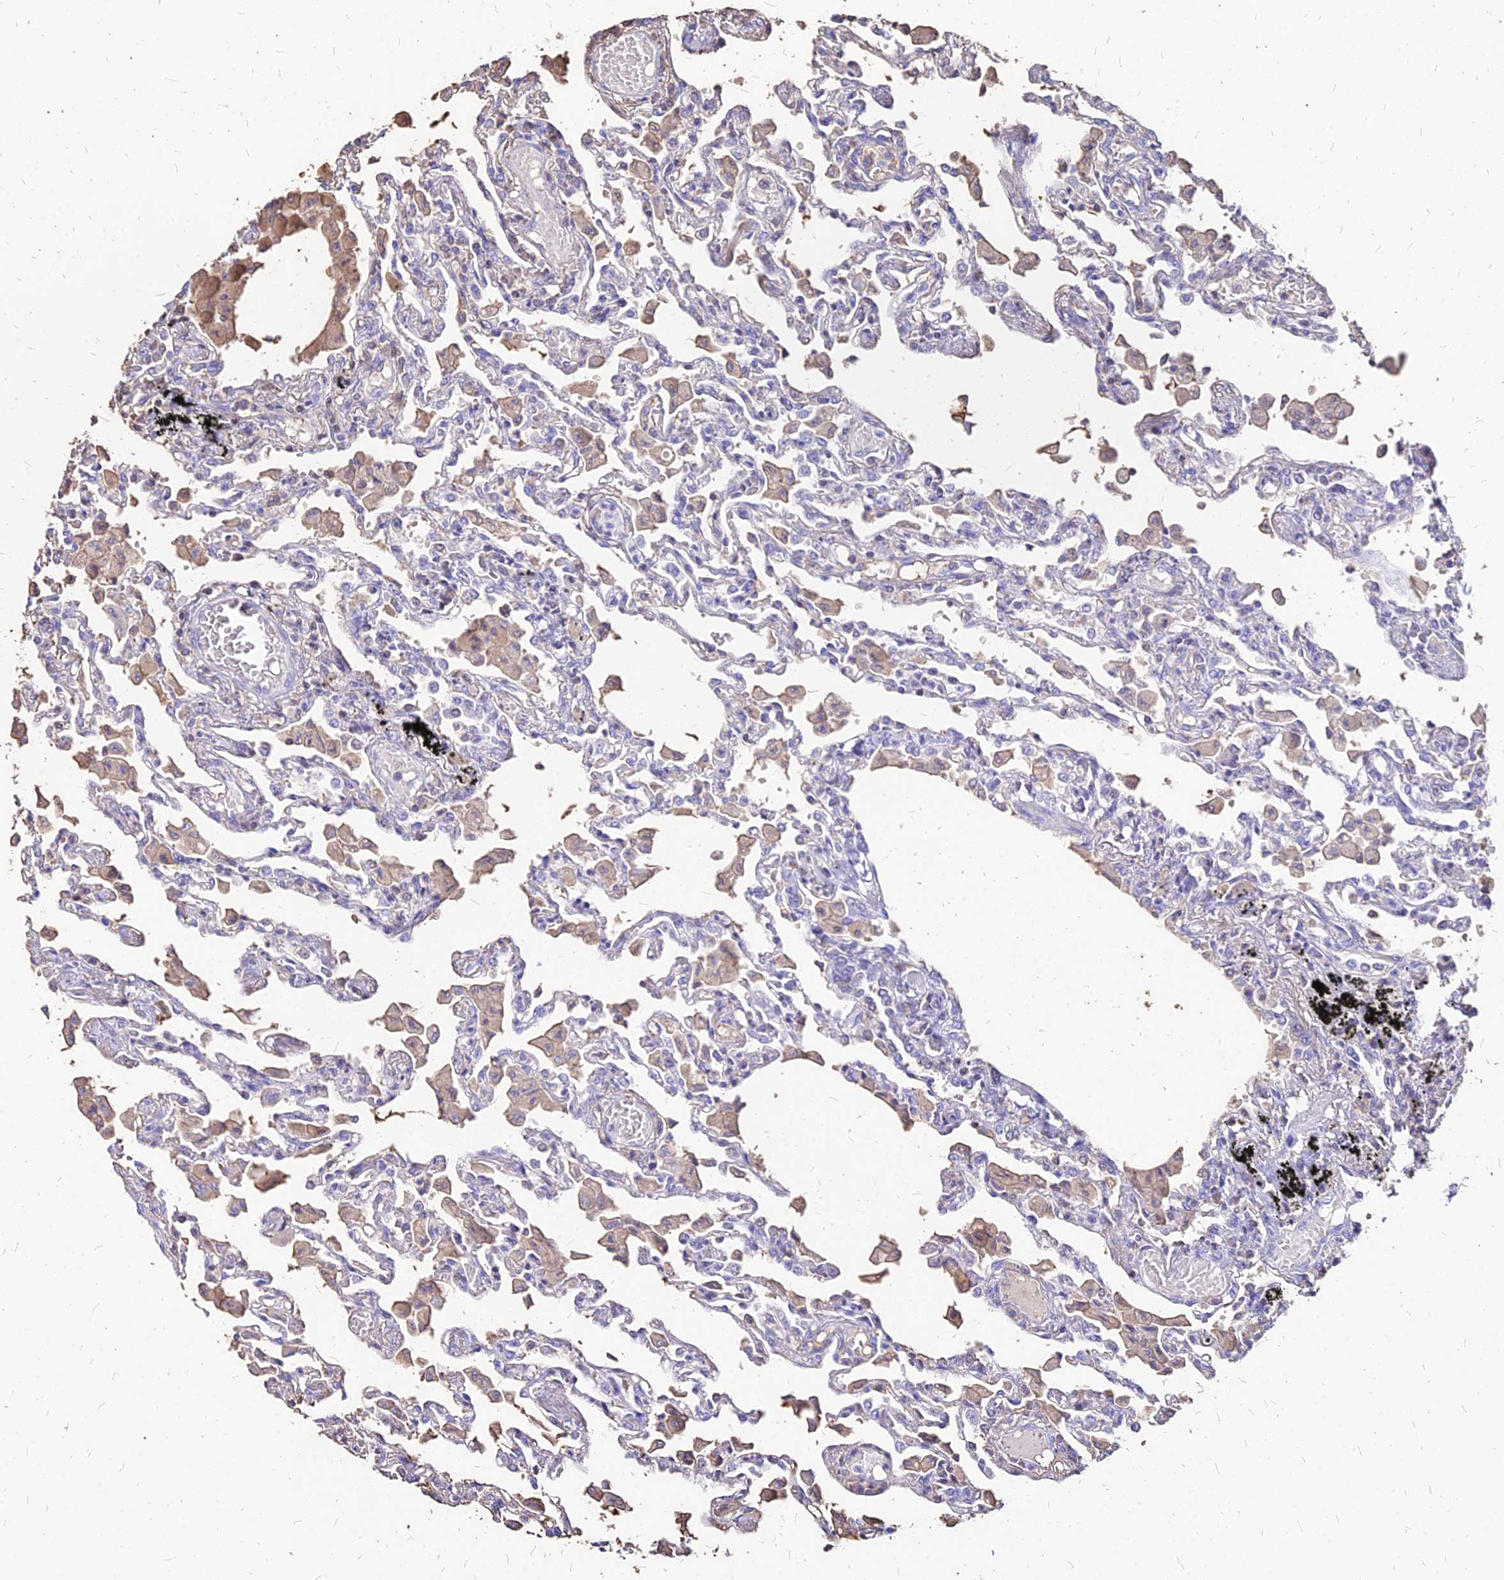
{"staining": {"intensity": "negative", "quantity": "none", "location": "none"}, "tissue": "lung", "cell_type": "Alveolar cells", "image_type": "normal", "snomed": [{"axis": "morphology", "description": "Normal tissue, NOS"}, {"axis": "topography", "description": "Bronchus"}, {"axis": "topography", "description": "Lung"}], "caption": "The immunohistochemistry (IHC) photomicrograph has no significant staining in alveolar cells of lung. (DAB (3,3'-diaminobenzidine) immunohistochemistry (IHC) visualized using brightfield microscopy, high magnification).", "gene": "NME5", "patient": {"sex": "female", "age": 49}}